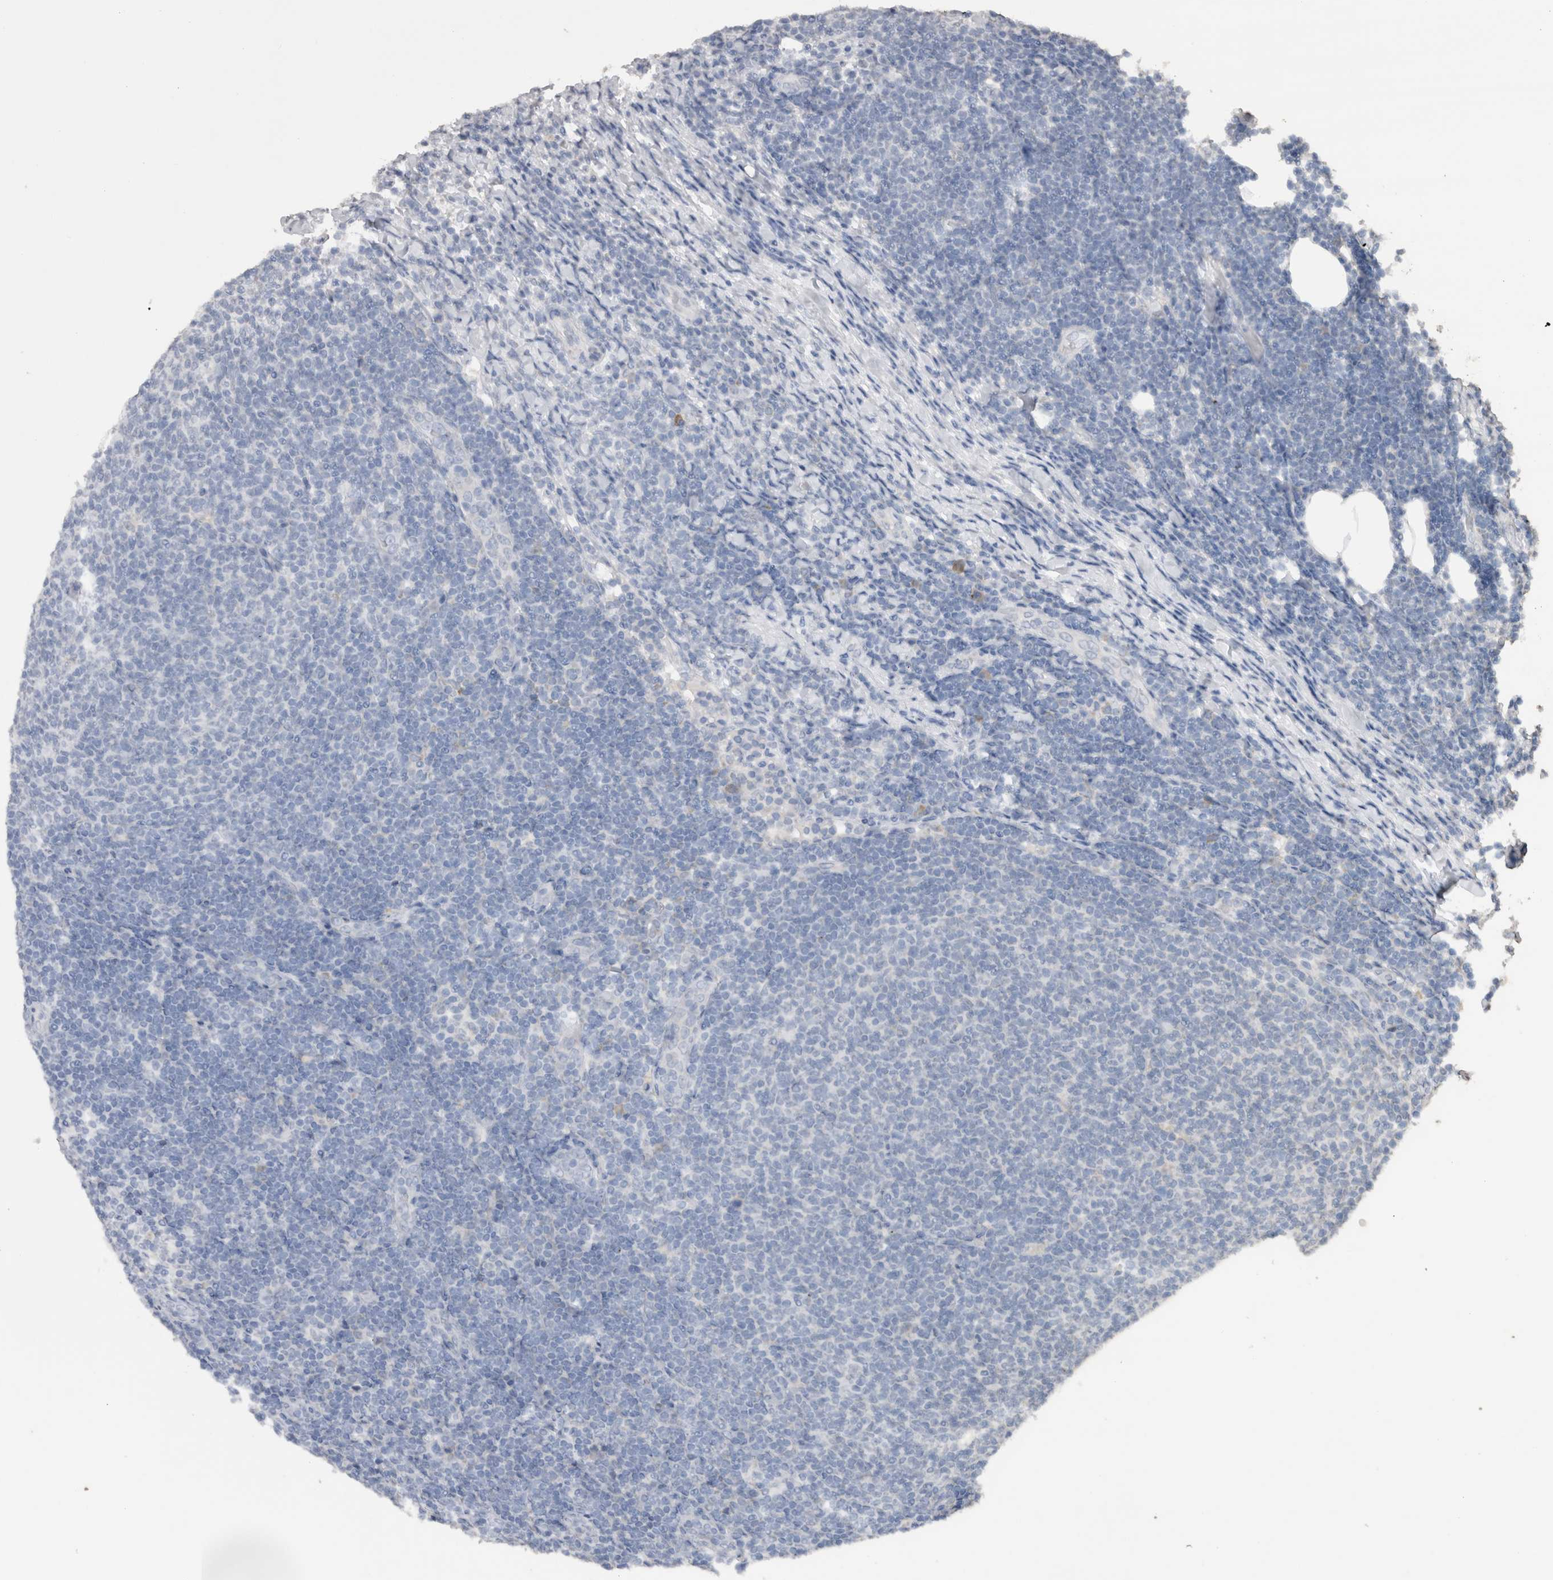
{"staining": {"intensity": "negative", "quantity": "none", "location": "none"}, "tissue": "lymphoma", "cell_type": "Tumor cells", "image_type": "cancer", "snomed": [{"axis": "morphology", "description": "Malignant lymphoma, non-Hodgkin's type, Low grade"}, {"axis": "topography", "description": "Lymph node"}], "caption": "Immunohistochemical staining of human low-grade malignant lymphoma, non-Hodgkin's type exhibits no significant positivity in tumor cells. The staining is performed using DAB (3,3'-diaminobenzidine) brown chromogen with nuclei counter-stained in using hematoxylin.", "gene": "NOMO1", "patient": {"sex": "male", "age": 66}}